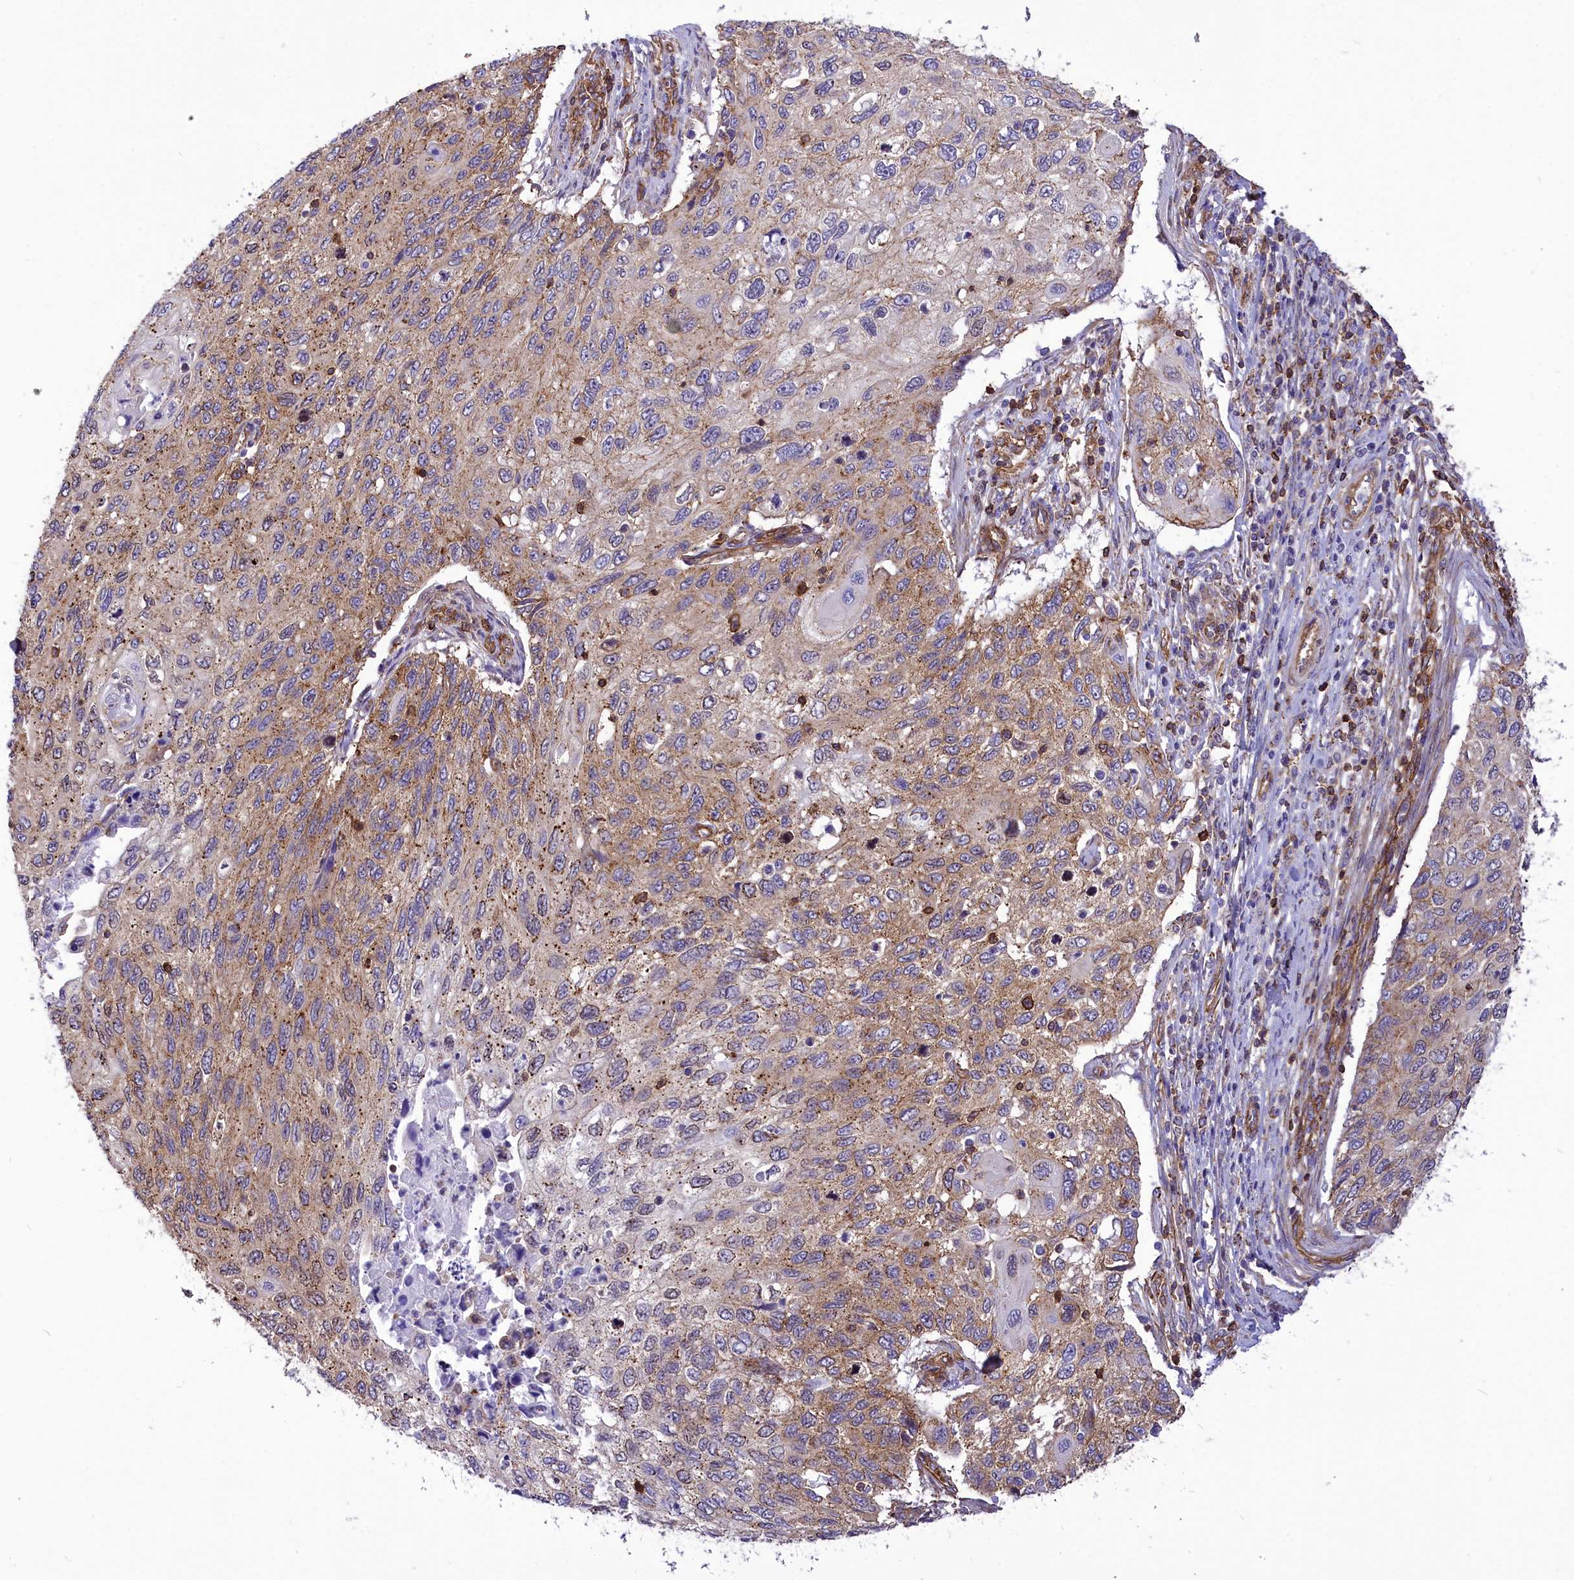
{"staining": {"intensity": "moderate", "quantity": ">75%", "location": "cytoplasmic/membranous"}, "tissue": "cervical cancer", "cell_type": "Tumor cells", "image_type": "cancer", "snomed": [{"axis": "morphology", "description": "Squamous cell carcinoma, NOS"}, {"axis": "topography", "description": "Cervix"}], "caption": "About >75% of tumor cells in cervical squamous cell carcinoma reveal moderate cytoplasmic/membranous protein expression as visualized by brown immunohistochemical staining.", "gene": "SEPTIN9", "patient": {"sex": "female", "age": 70}}